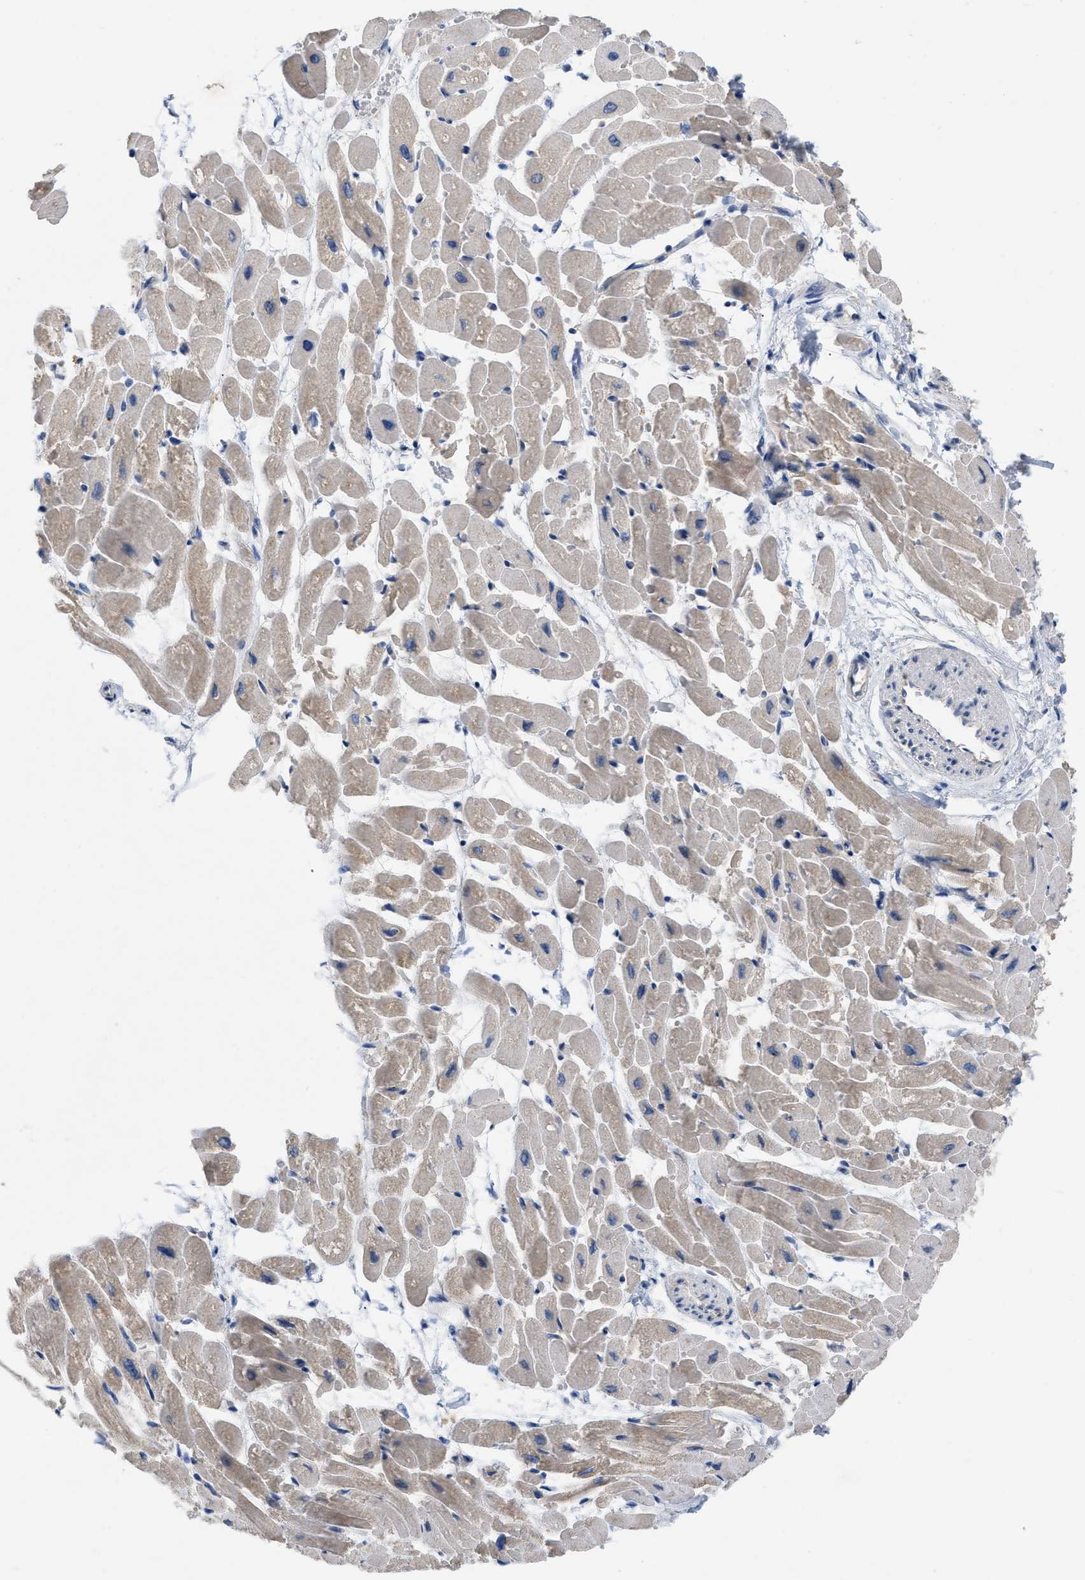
{"staining": {"intensity": "moderate", "quantity": "25%-75%", "location": "cytoplasmic/membranous"}, "tissue": "heart muscle", "cell_type": "Cardiomyocytes", "image_type": "normal", "snomed": [{"axis": "morphology", "description": "Normal tissue, NOS"}, {"axis": "topography", "description": "Heart"}], "caption": "Human heart muscle stained with a brown dye exhibits moderate cytoplasmic/membranous positive positivity in about 25%-75% of cardiomyocytes.", "gene": "TMEM131", "patient": {"sex": "male", "age": 45}}